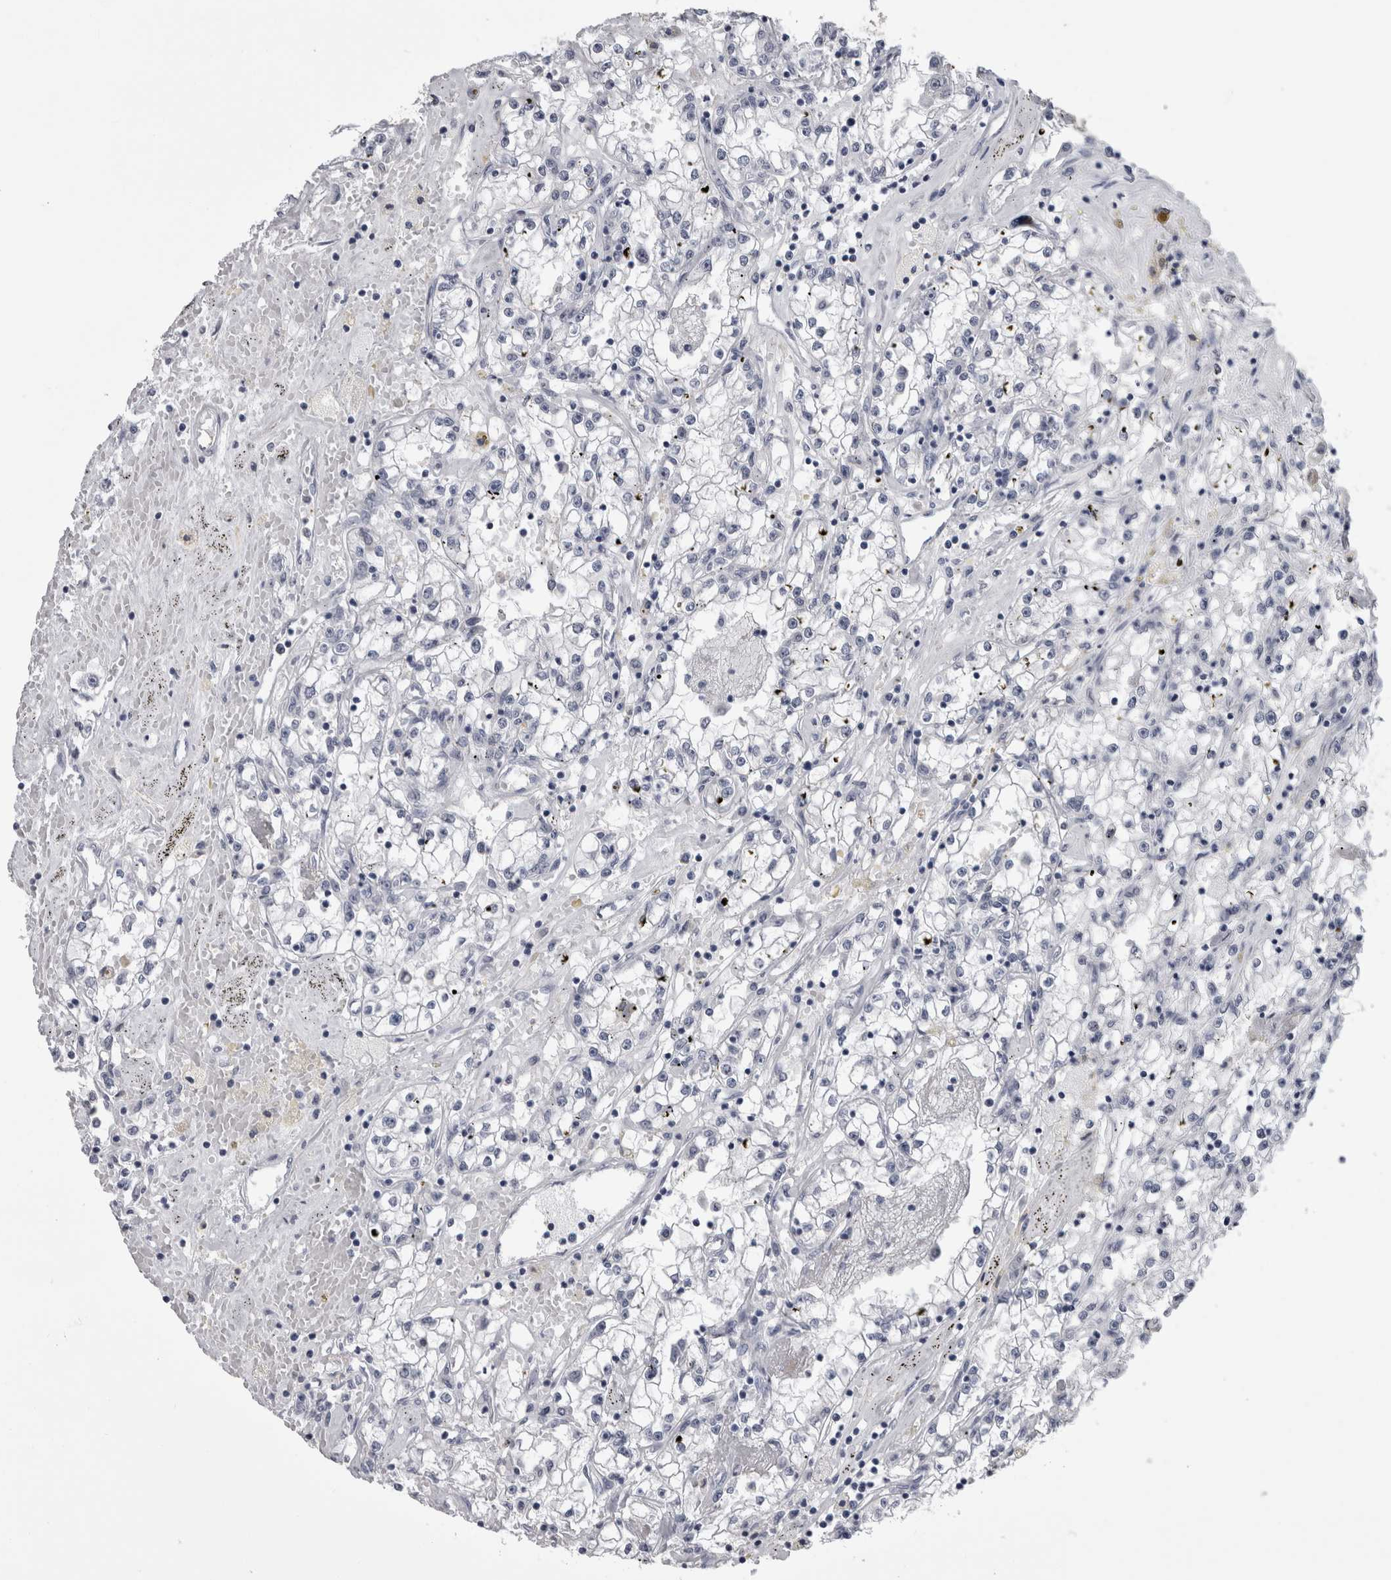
{"staining": {"intensity": "negative", "quantity": "none", "location": "none"}, "tissue": "renal cancer", "cell_type": "Tumor cells", "image_type": "cancer", "snomed": [{"axis": "morphology", "description": "Adenocarcinoma, NOS"}, {"axis": "topography", "description": "Kidney"}], "caption": "DAB immunohistochemical staining of renal cancer displays no significant staining in tumor cells.", "gene": "ALDH8A1", "patient": {"sex": "male", "age": 56}}